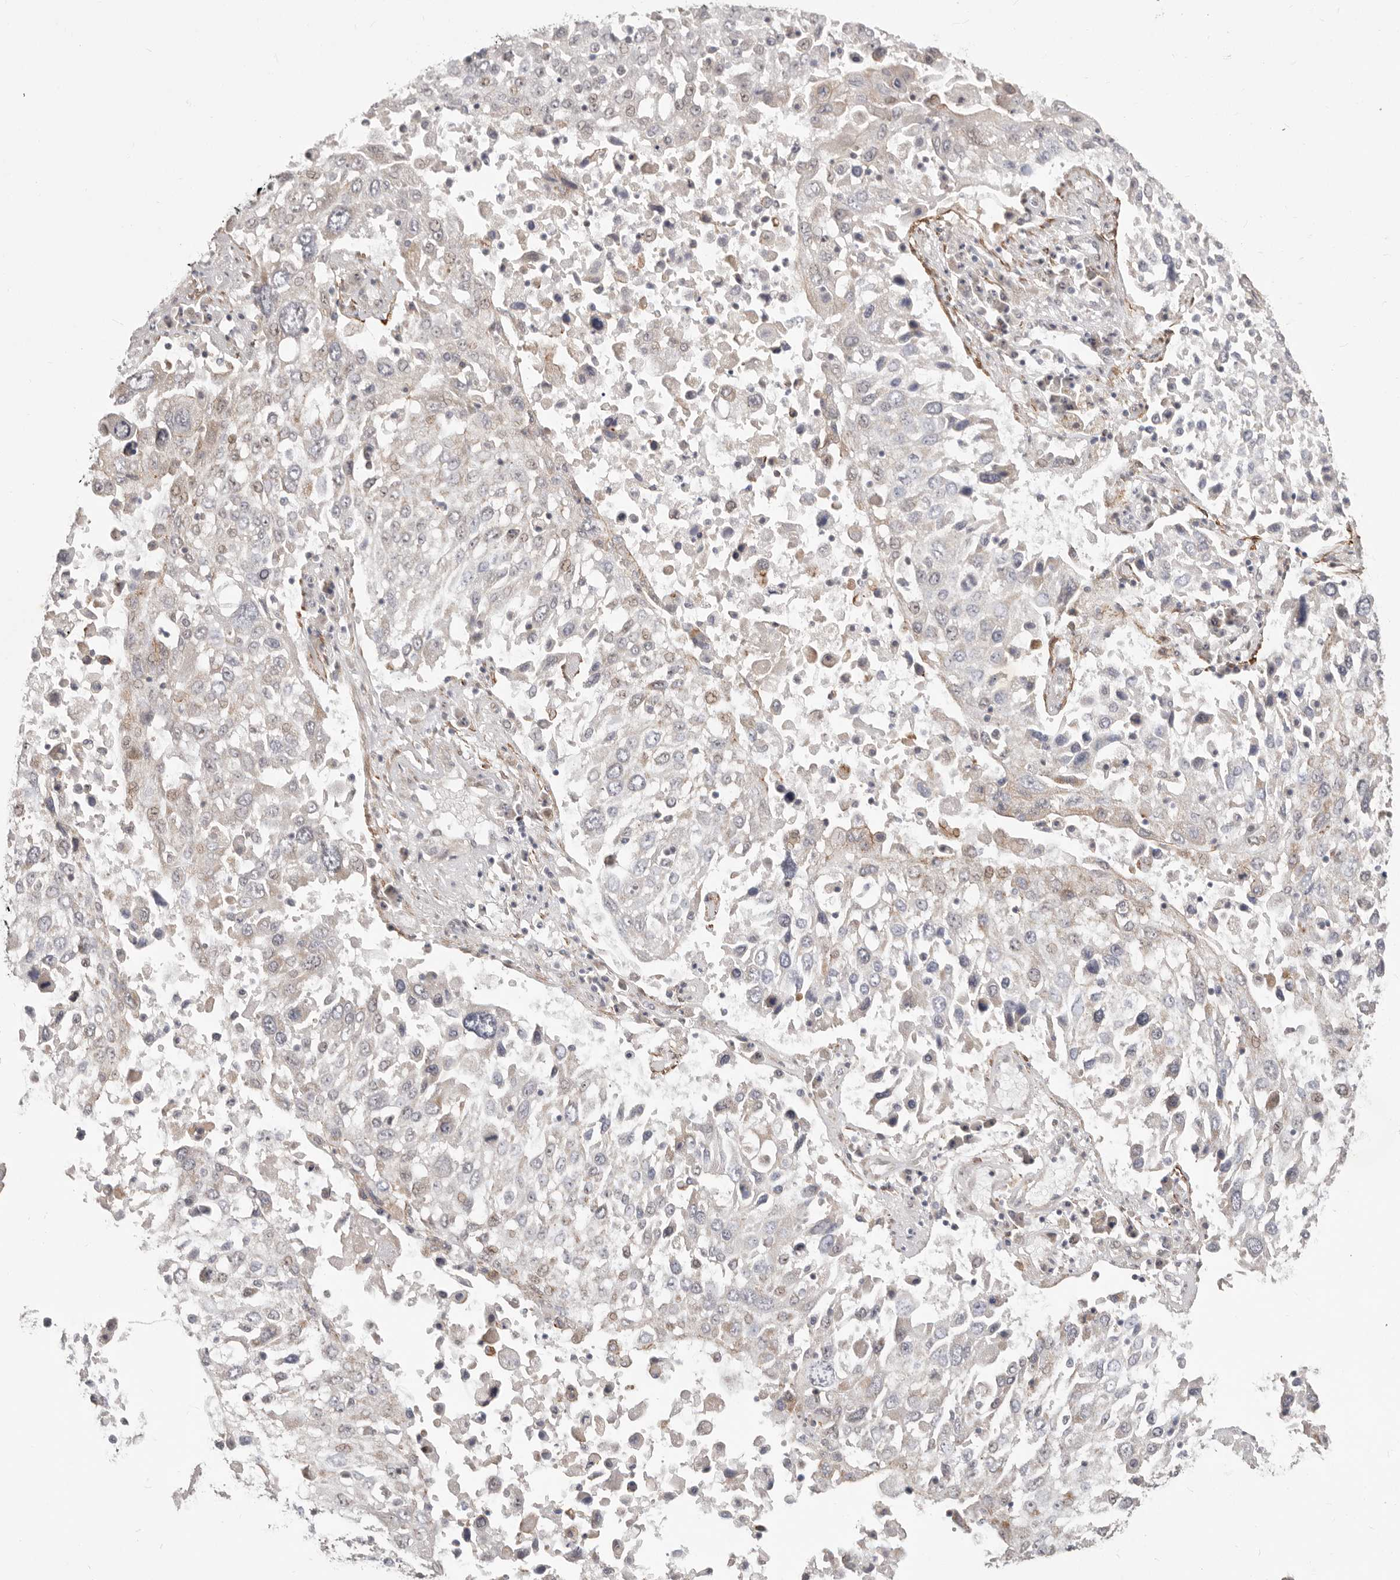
{"staining": {"intensity": "weak", "quantity": "<25%", "location": "cytoplasmic/membranous"}, "tissue": "lung cancer", "cell_type": "Tumor cells", "image_type": "cancer", "snomed": [{"axis": "morphology", "description": "Squamous cell carcinoma, NOS"}, {"axis": "topography", "description": "Lung"}], "caption": "Squamous cell carcinoma (lung) was stained to show a protein in brown. There is no significant expression in tumor cells. (Stains: DAB (3,3'-diaminobenzidine) IHC with hematoxylin counter stain, Microscopy: brightfield microscopy at high magnification).", "gene": "SZT2", "patient": {"sex": "male", "age": 65}}